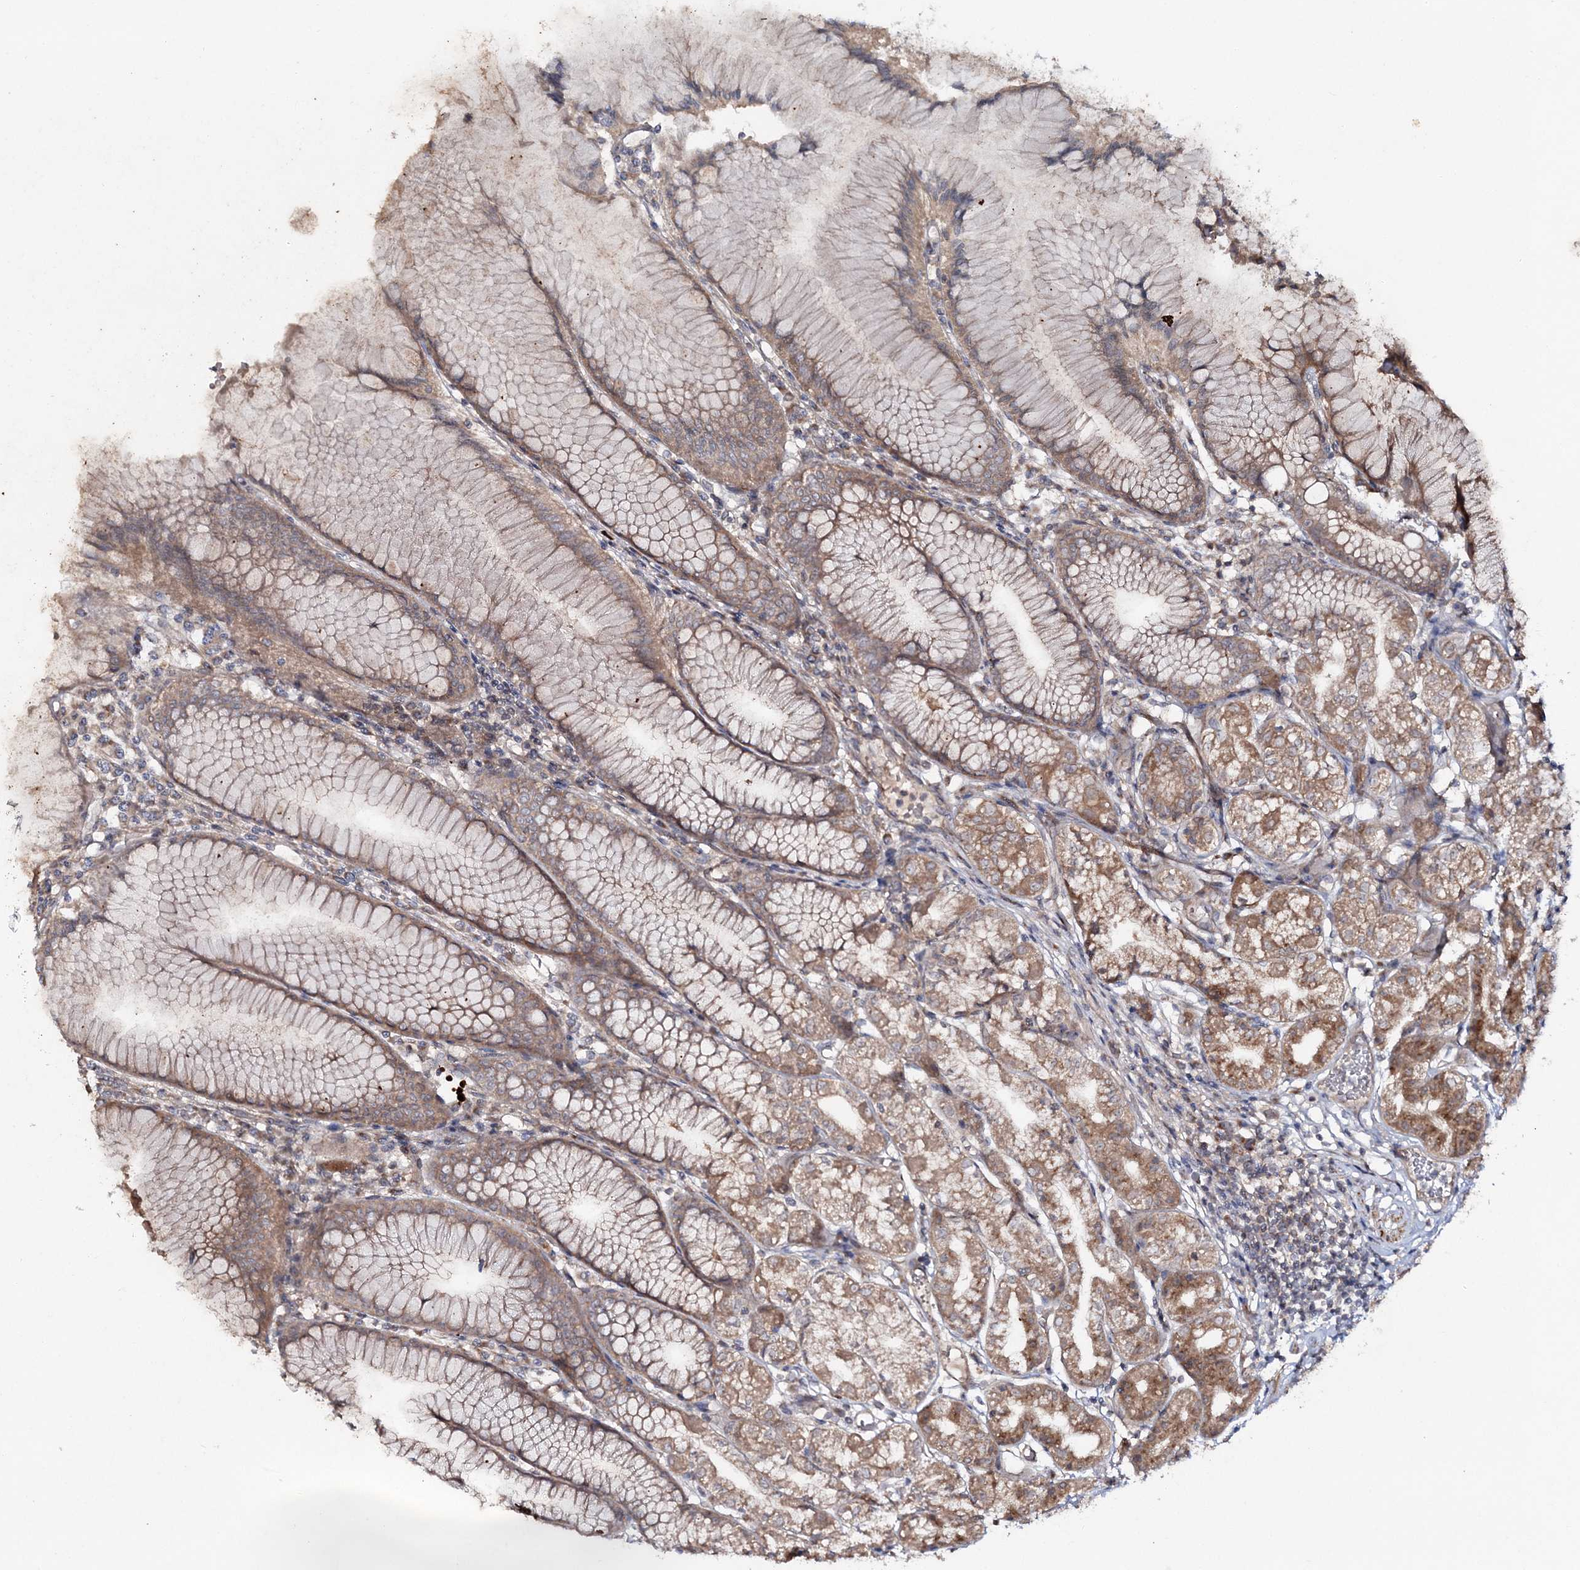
{"staining": {"intensity": "moderate", "quantity": ">75%", "location": "cytoplasmic/membranous"}, "tissue": "stomach", "cell_type": "Glandular cells", "image_type": "normal", "snomed": [{"axis": "morphology", "description": "Normal tissue, NOS"}, {"axis": "topography", "description": "Stomach"}], "caption": "This is a micrograph of immunohistochemistry staining of normal stomach, which shows moderate positivity in the cytoplasmic/membranous of glandular cells.", "gene": "MOCS2", "patient": {"sex": "female", "age": 57}}